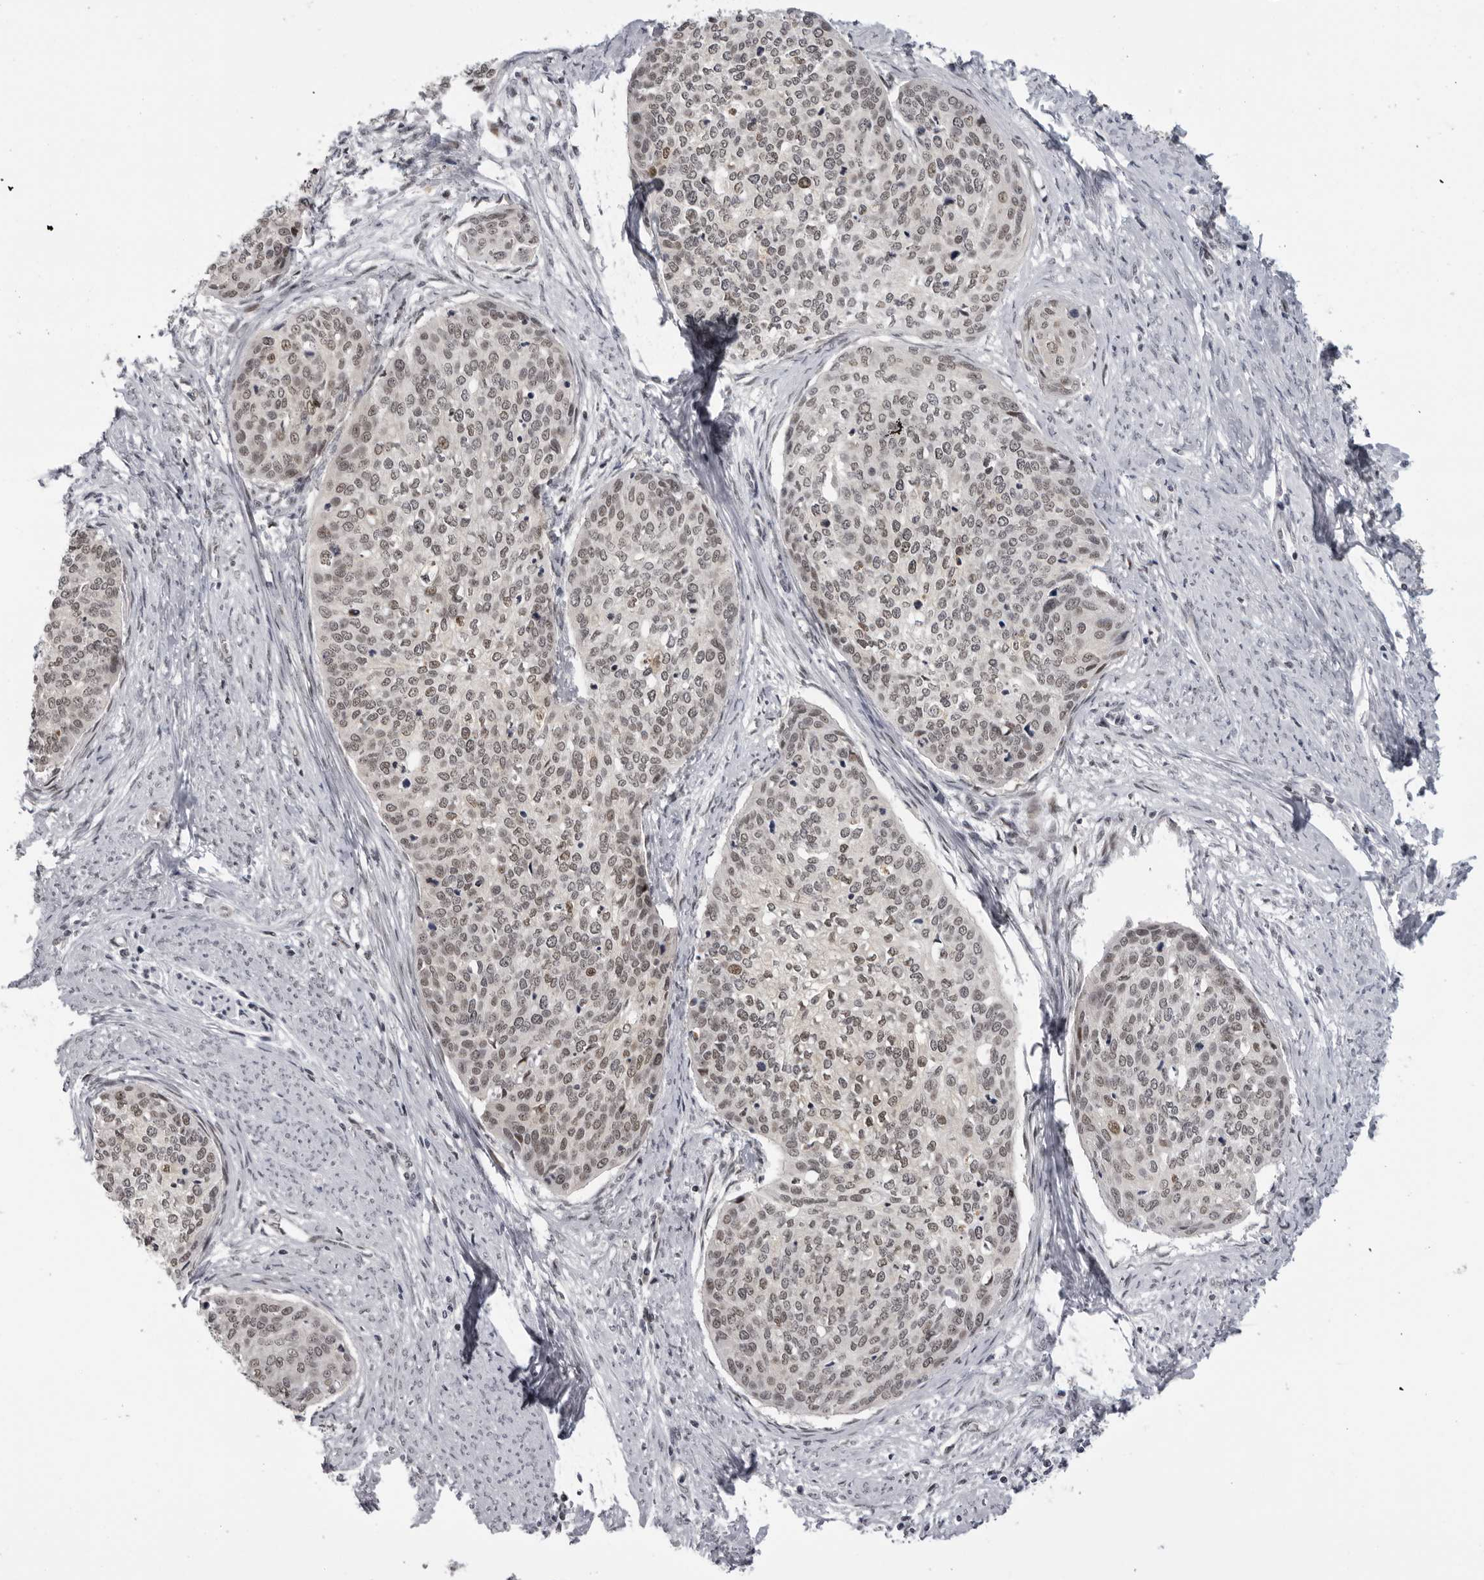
{"staining": {"intensity": "weak", "quantity": ">75%", "location": "nuclear"}, "tissue": "cervical cancer", "cell_type": "Tumor cells", "image_type": "cancer", "snomed": [{"axis": "morphology", "description": "Squamous cell carcinoma, NOS"}, {"axis": "topography", "description": "Cervix"}], "caption": "Approximately >75% of tumor cells in cervical cancer (squamous cell carcinoma) exhibit weak nuclear protein positivity as visualized by brown immunohistochemical staining.", "gene": "ALPK2", "patient": {"sex": "female", "age": 37}}